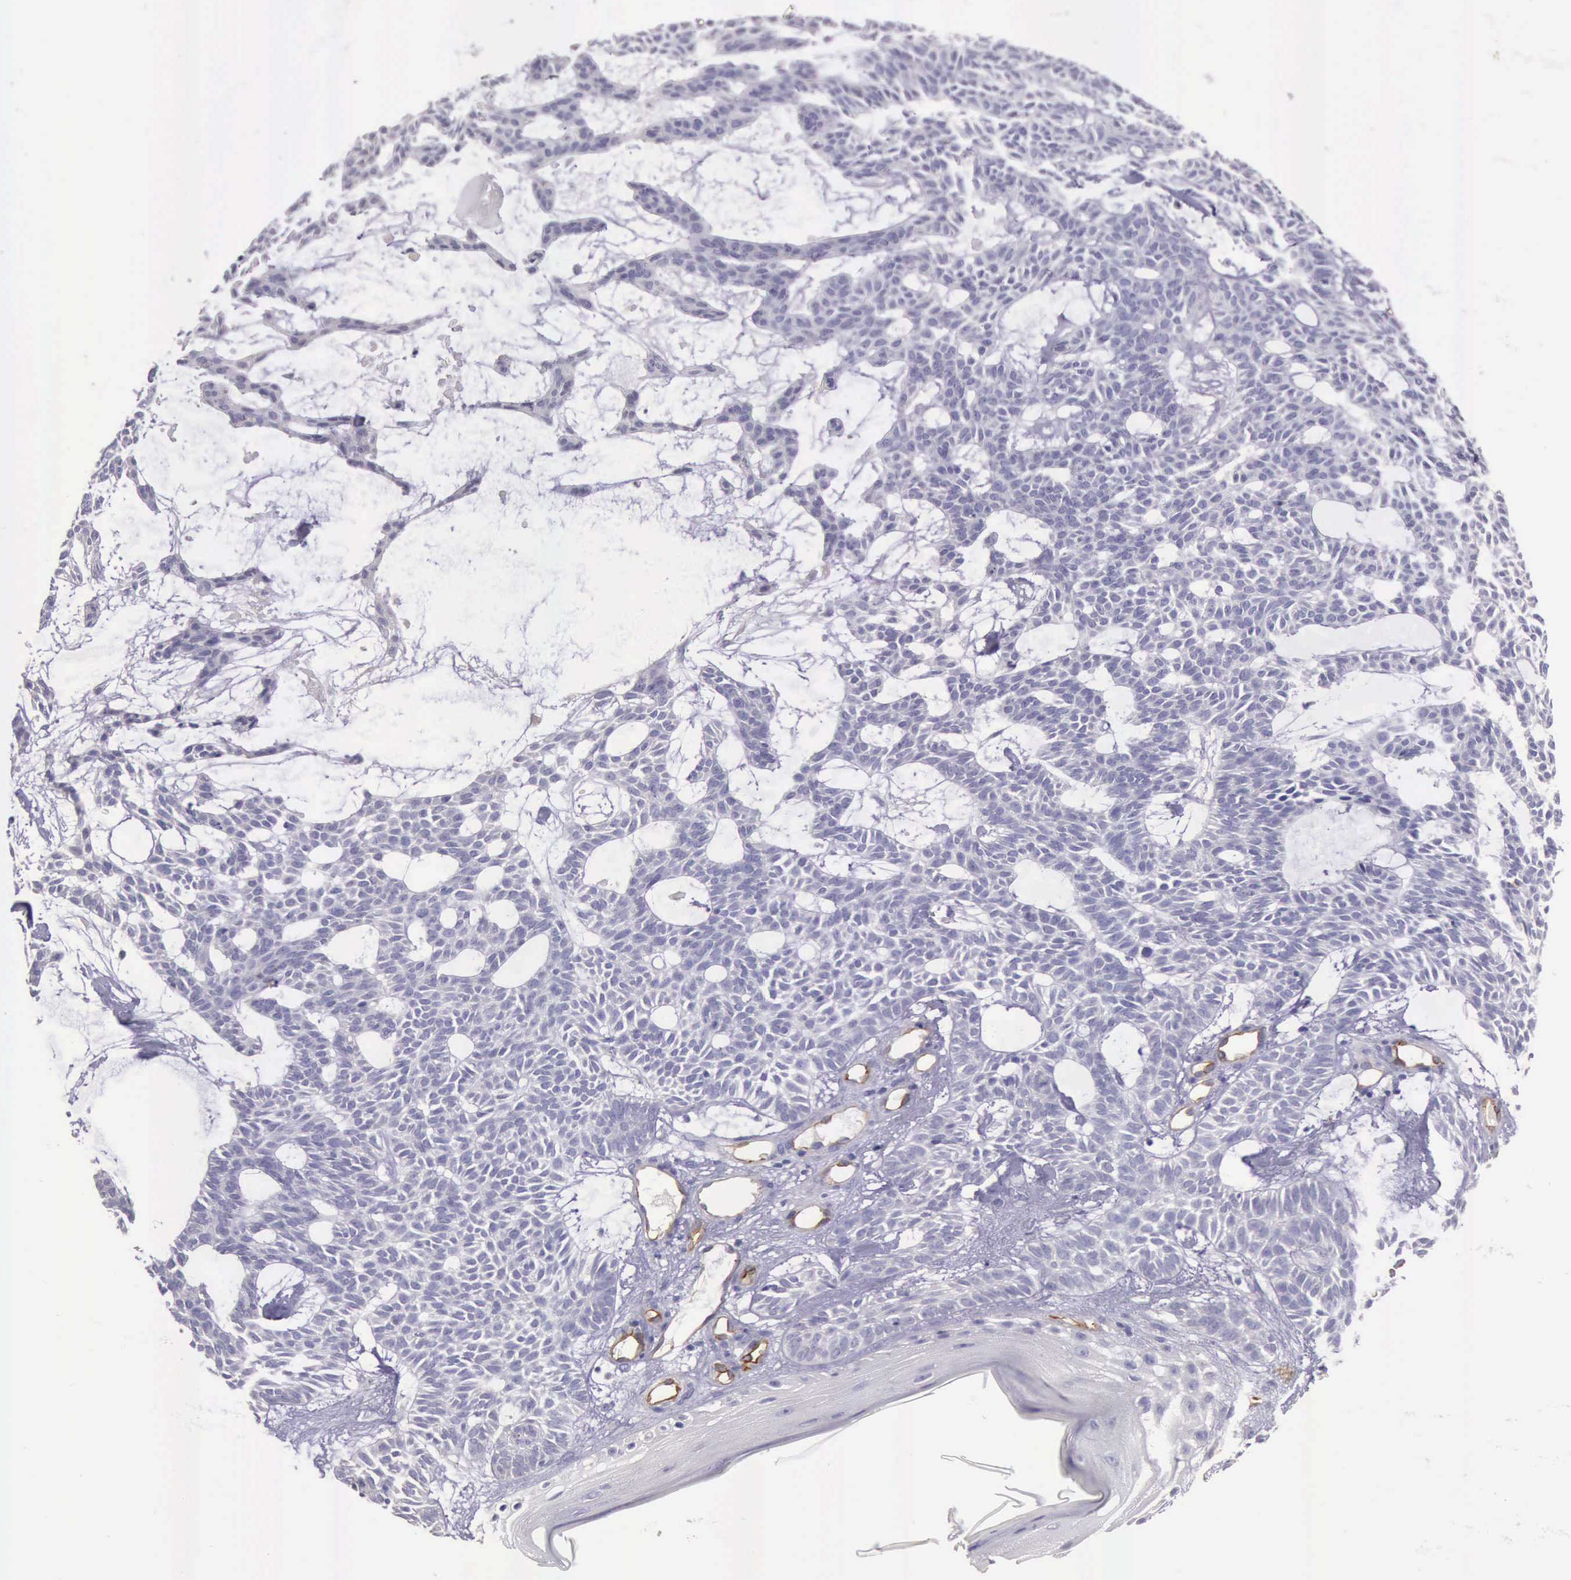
{"staining": {"intensity": "negative", "quantity": "none", "location": "none"}, "tissue": "skin cancer", "cell_type": "Tumor cells", "image_type": "cancer", "snomed": [{"axis": "morphology", "description": "Basal cell carcinoma"}, {"axis": "topography", "description": "Skin"}], "caption": "IHC image of skin cancer (basal cell carcinoma) stained for a protein (brown), which exhibits no expression in tumor cells.", "gene": "TCEANC", "patient": {"sex": "male", "age": 75}}